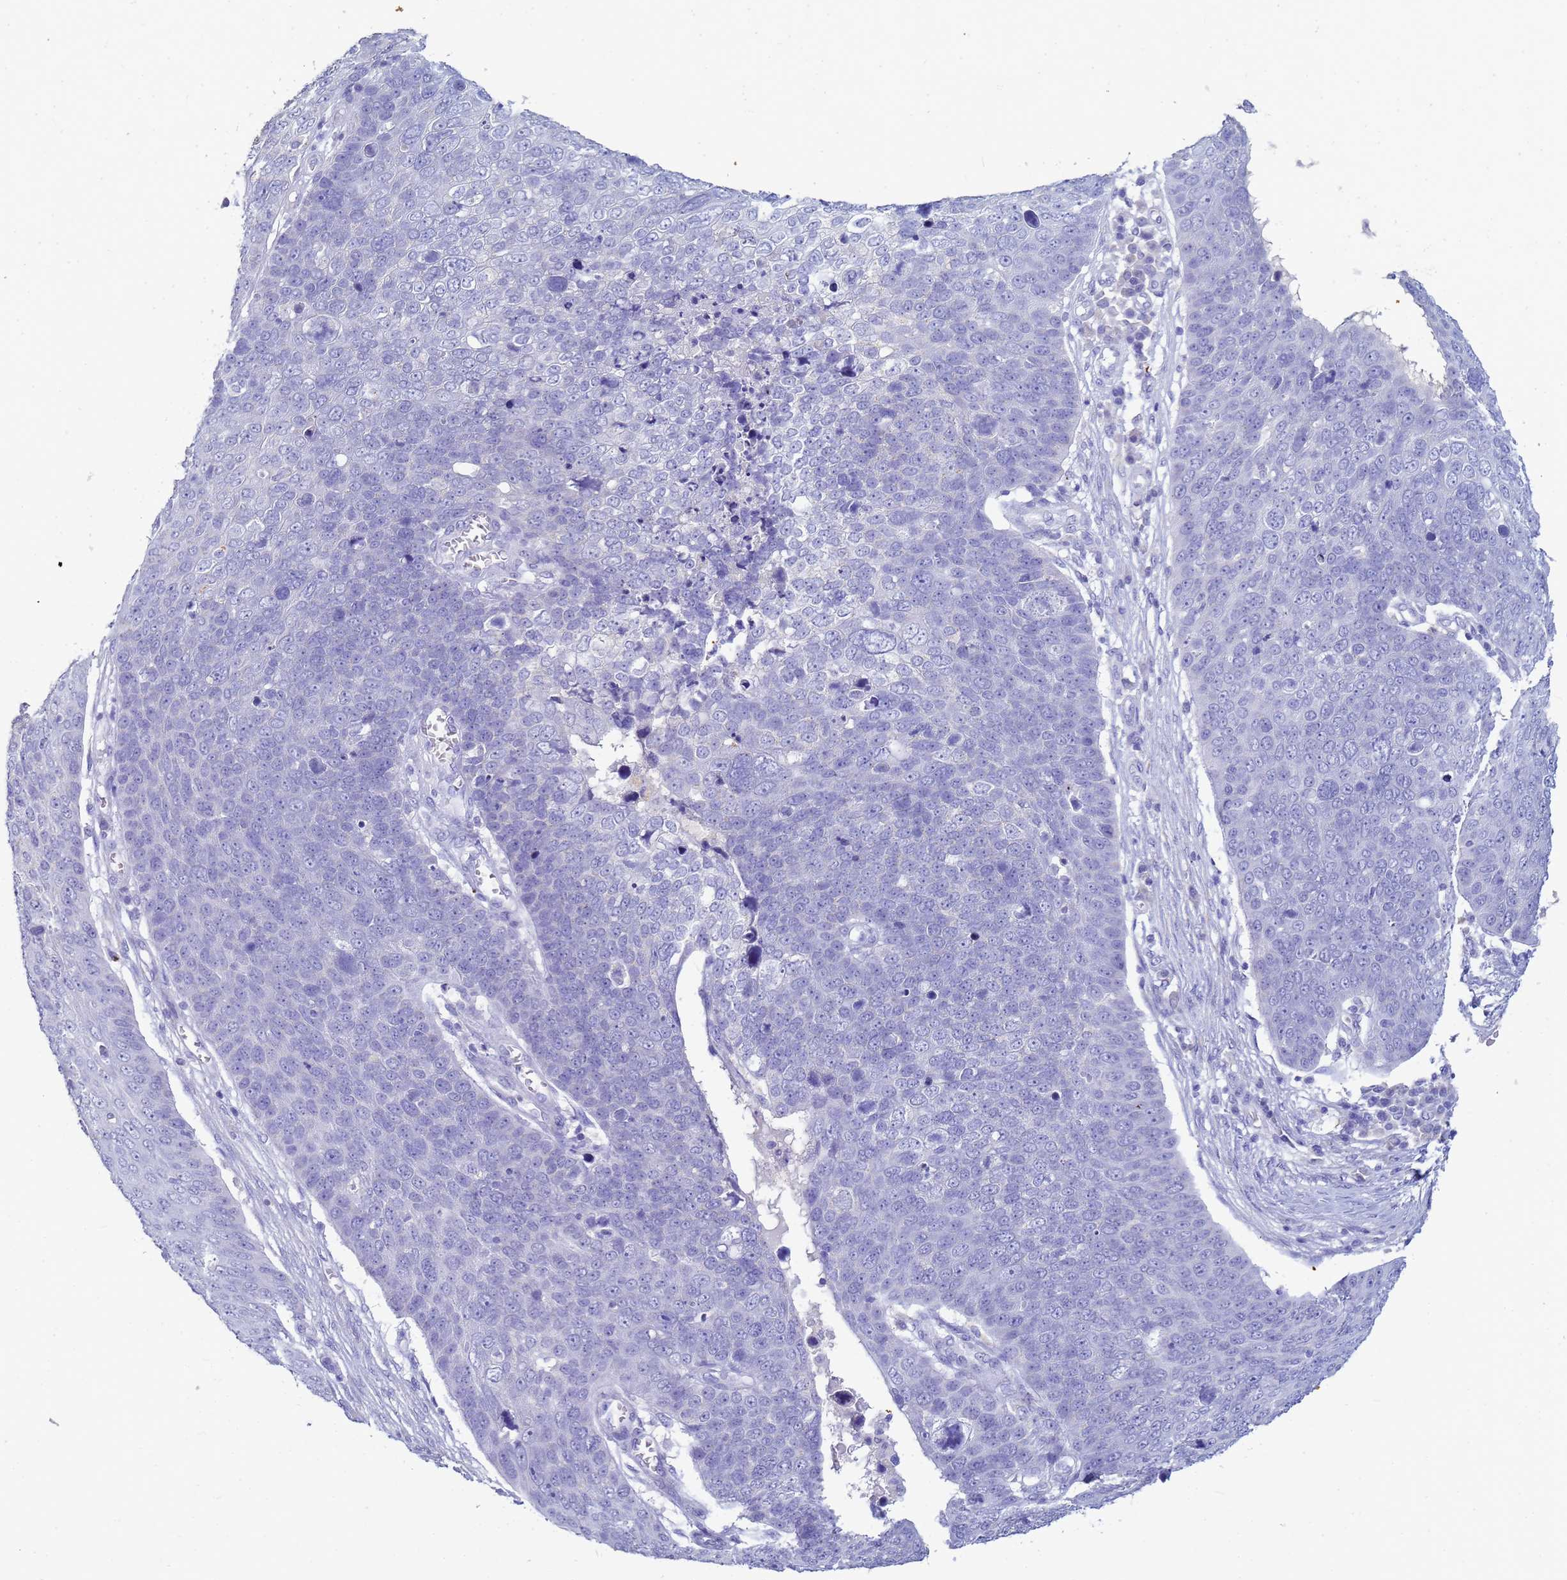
{"staining": {"intensity": "negative", "quantity": "none", "location": "none"}, "tissue": "skin cancer", "cell_type": "Tumor cells", "image_type": "cancer", "snomed": [{"axis": "morphology", "description": "Squamous cell carcinoma, NOS"}, {"axis": "topography", "description": "Skin"}], "caption": "The histopathology image exhibits no staining of tumor cells in skin squamous cell carcinoma.", "gene": "B3GNT8", "patient": {"sex": "male", "age": 71}}